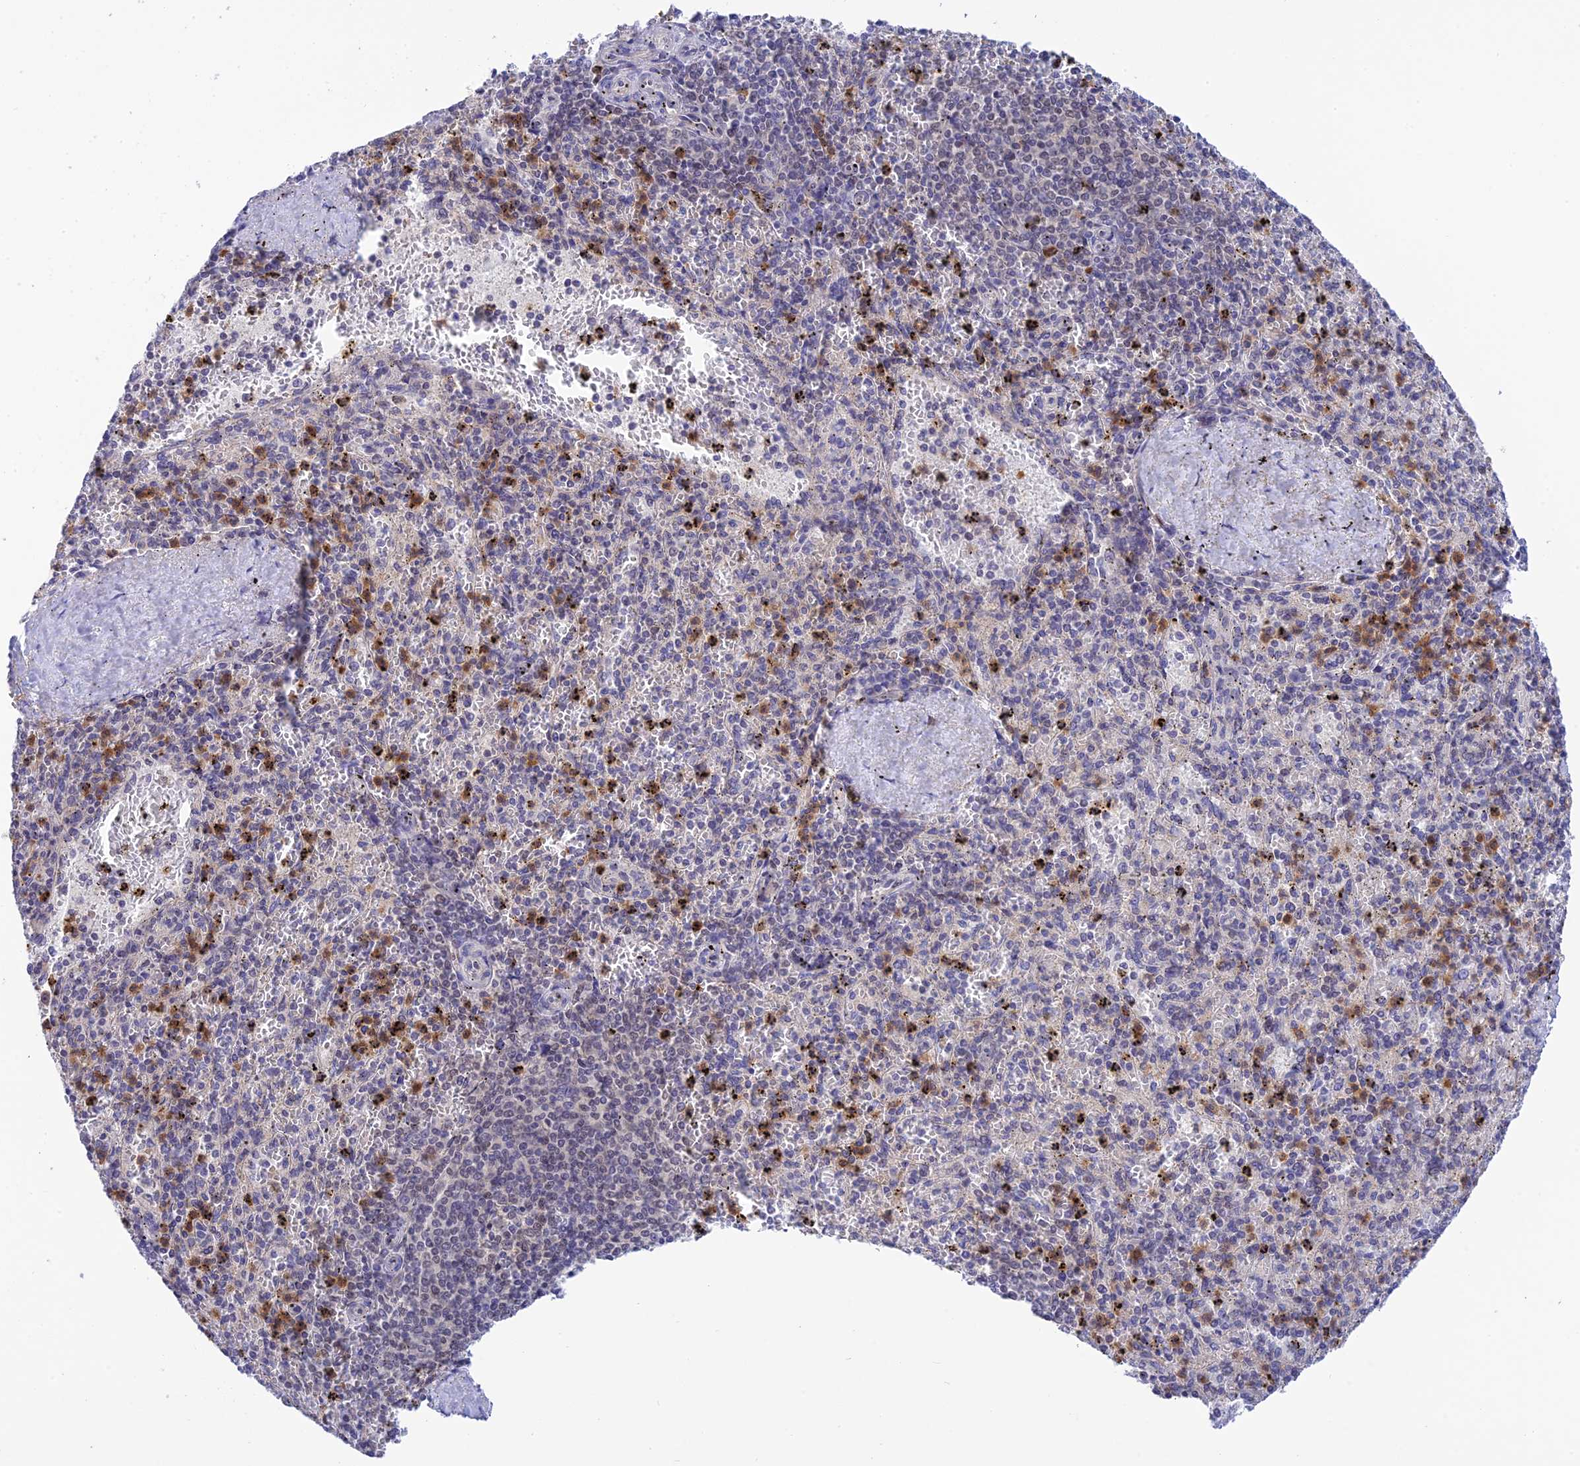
{"staining": {"intensity": "moderate", "quantity": "<25%", "location": "cytoplasmic/membranous,nuclear"}, "tissue": "spleen", "cell_type": "Cells in red pulp", "image_type": "normal", "snomed": [{"axis": "morphology", "description": "Normal tissue, NOS"}, {"axis": "topography", "description": "Spleen"}], "caption": "Immunohistochemical staining of unremarkable human spleen exhibits low levels of moderate cytoplasmic/membranous,nuclear expression in about <25% of cells in red pulp. (IHC, brightfield microscopy, high magnification).", "gene": "TCEA1", "patient": {"sex": "male", "age": 82}}